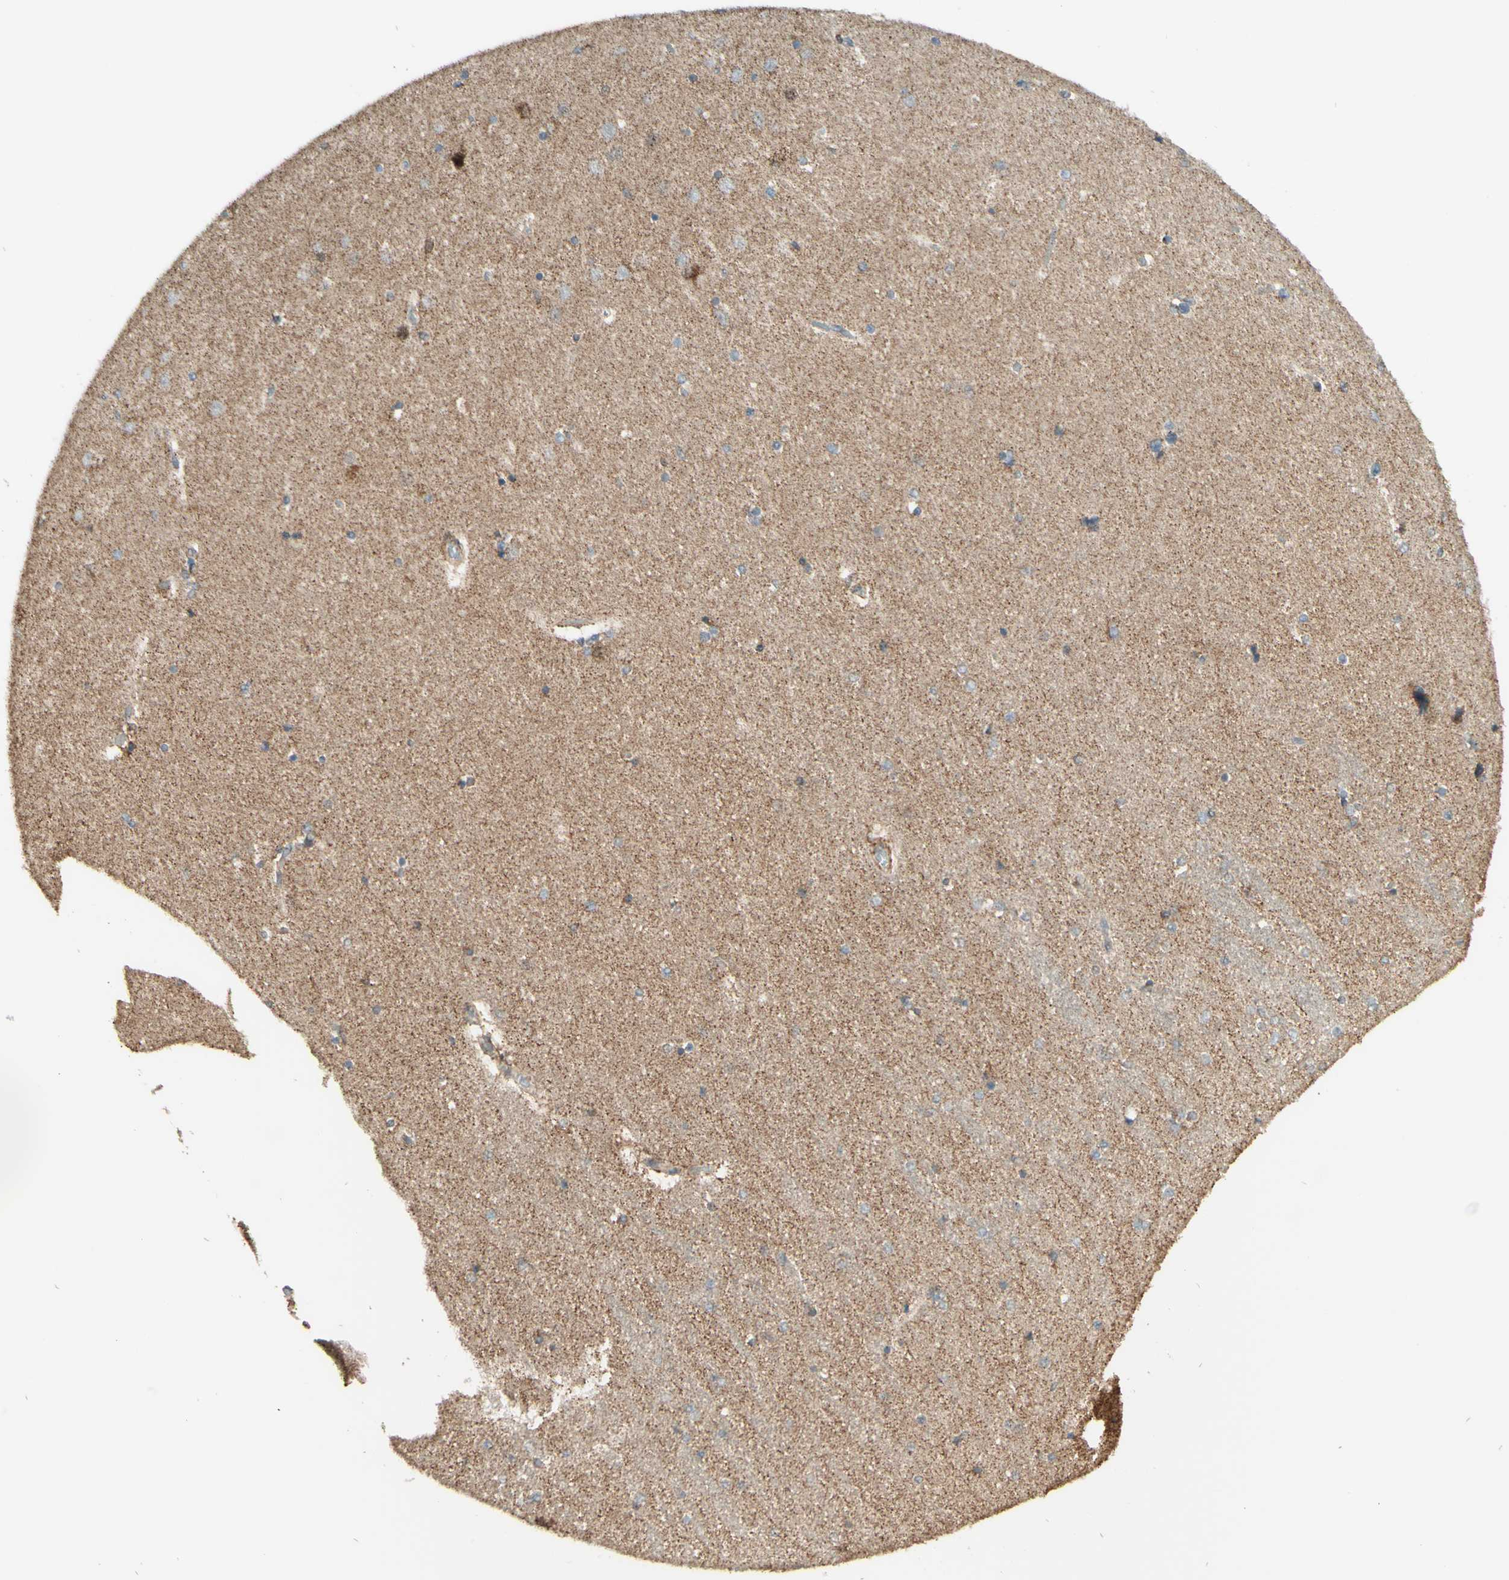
{"staining": {"intensity": "negative", "quantity": "none", "location": "none"}, "tissue": "hippocampus", "cell_type": "Glial cells", "image_type": "normal", "snomed": [{"axis": "morphology", "description": "Normal tissue, NOS"}, {"axis": "topography", "description": "Hippocampus"}], "caption": "Protein analysis of benign hippocampus displays no significant staining in glial cells. (DAB (3,3'-diaminobenzidine) immunohistochemistry, high magnification).", "gene": "DHRS3", "patient": {"sex": "female", "age": 54}}